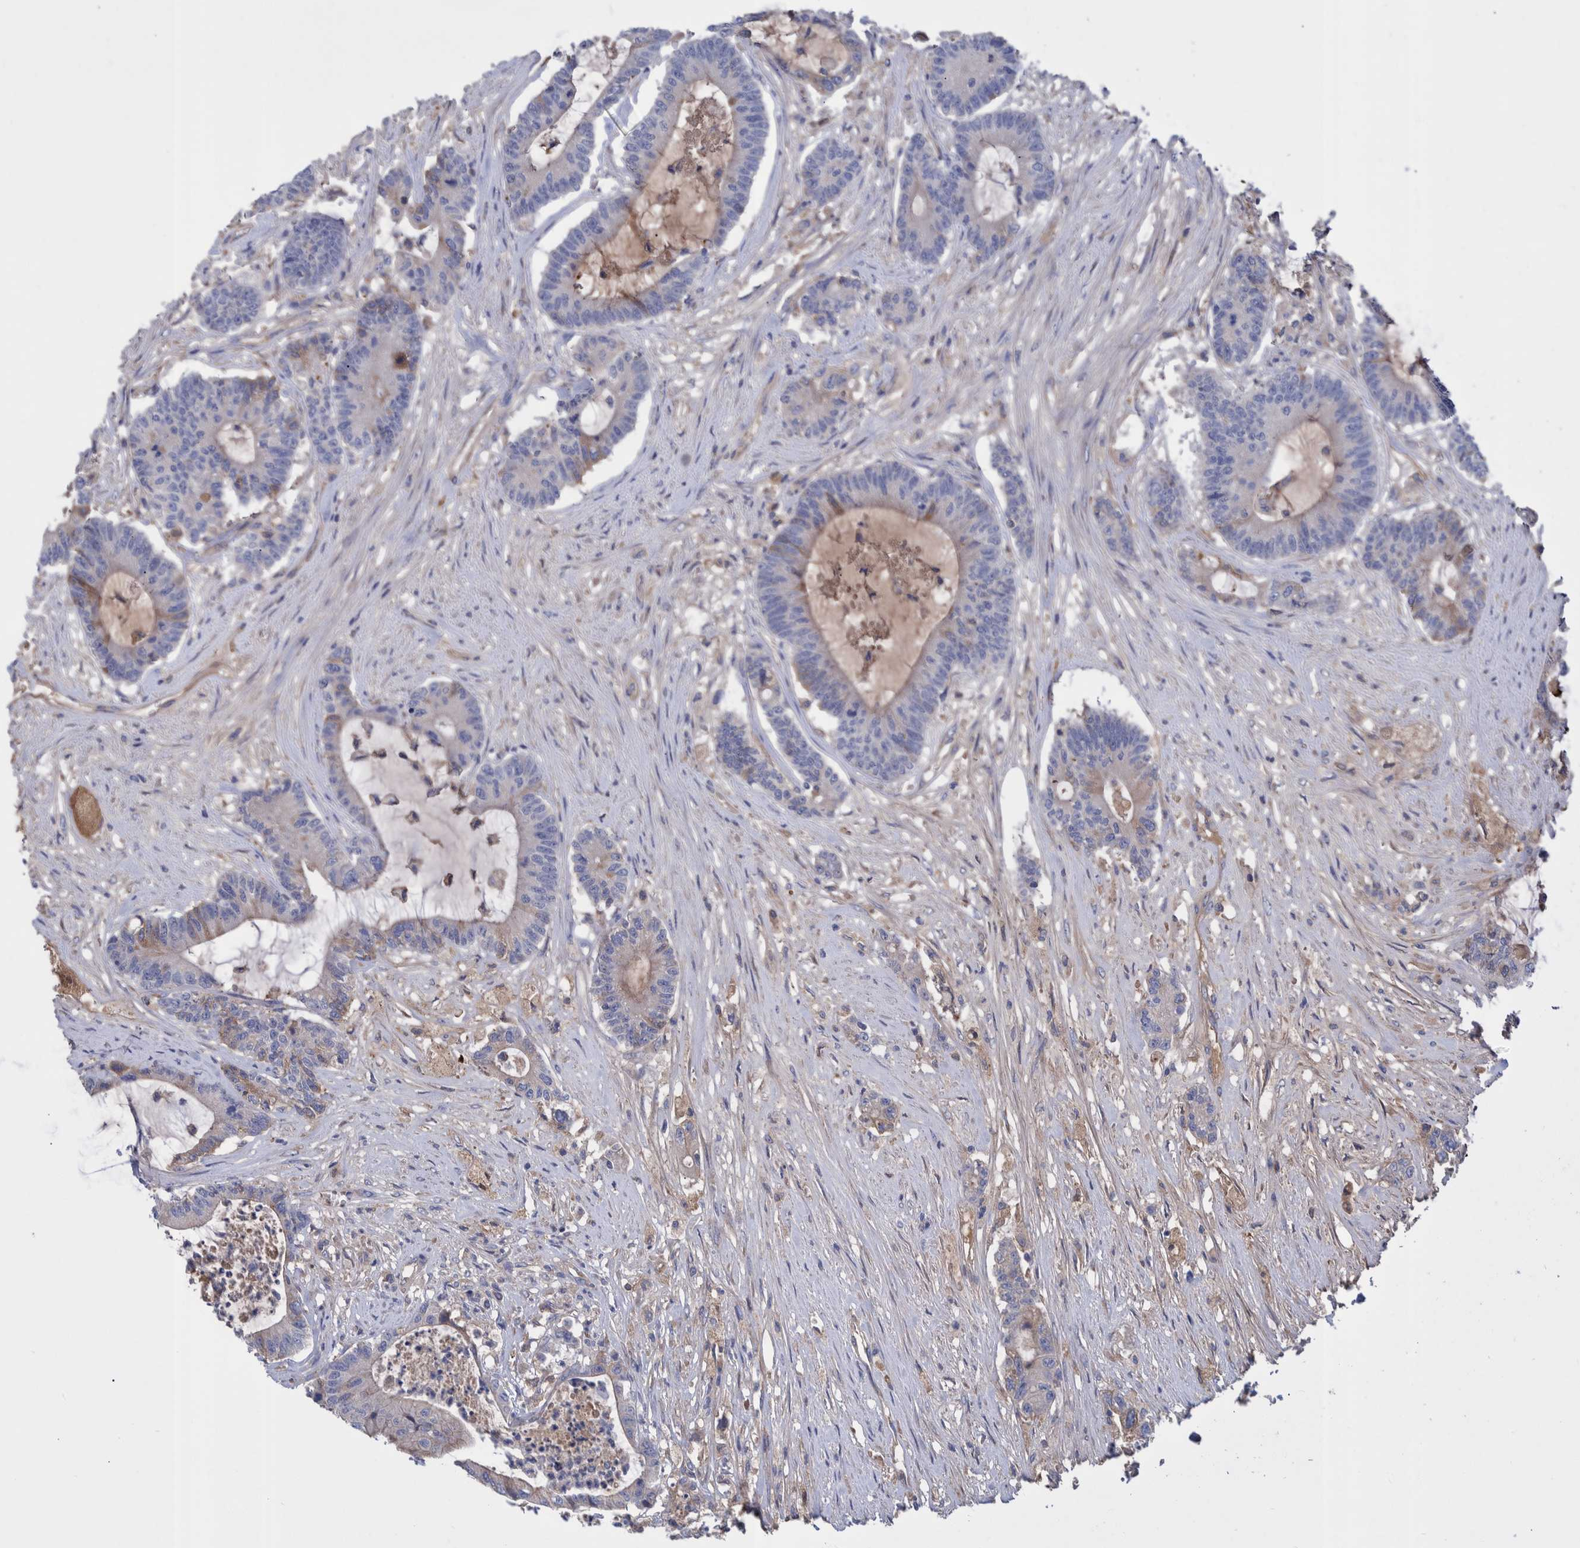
{"staining": {"intensity": "negative", "quantity": "none", "location": "none"}, "tissue": "colorectal cancer", "cell_type": "Tumor cells", "image_type": "cancer", "snomed": [{"axis": "morphology", "description": "Adenocarcinoma, NOS"}, {"axis": "topography", "description": "Colon"}], "caption": "This photomicrograph is of colorectal cancer (adenocarcinoma) stained with immunohistochemistry (IHC) to label a protein in brown with the nuclei are counter-stained blue. There is no positivity in tumor cells. (Stains: DAB immunohistochemistry with hematoxylin counter stain, Microscopy: brightfield microscopy at high magnification).", "gene": "DLL4", "patient": {"sex": "female", "age": 84}}